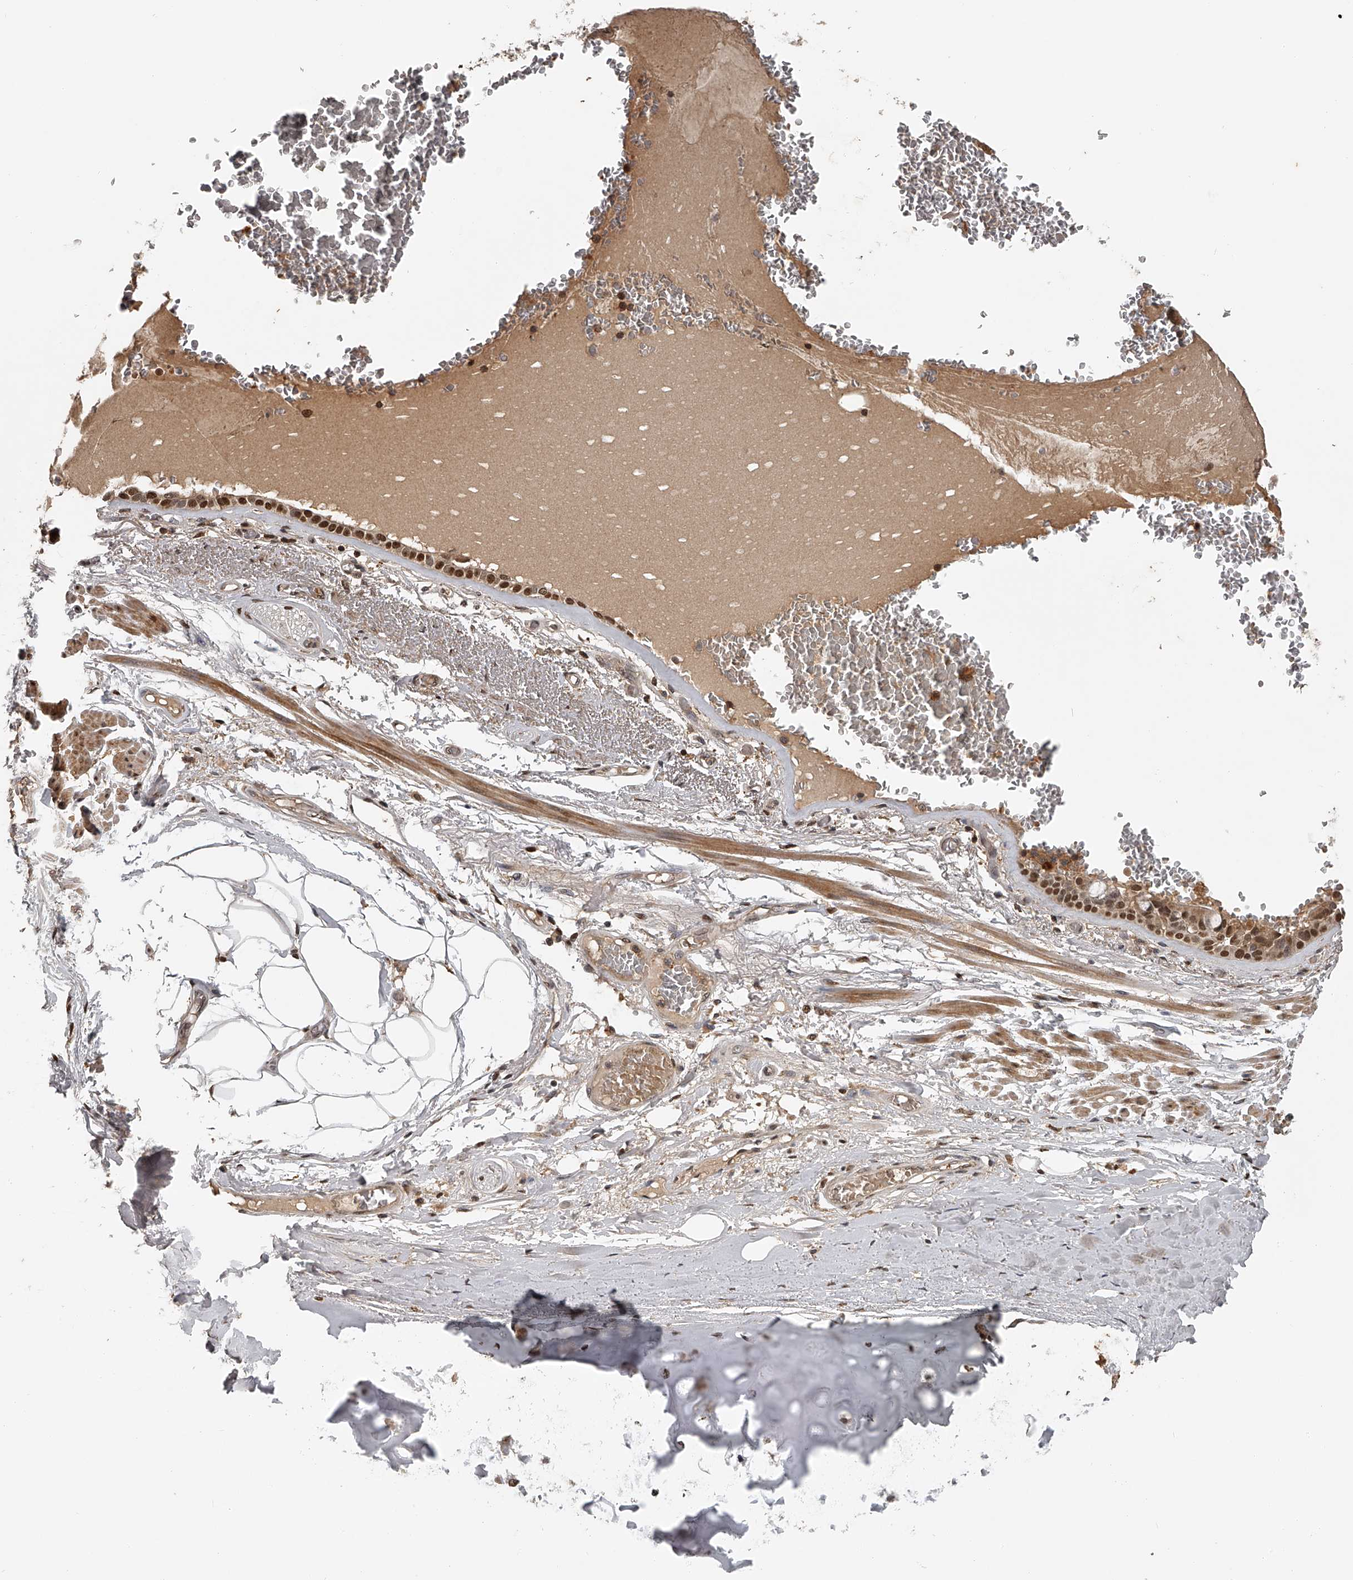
{"staining": {"intensity": "strong", "quantity": ">75%", "location": "nuclear"}, "tissue": "bronchus", "cell_type": "Respiratory epithelial cells", "image_type": "normal", "snomed": [{"axis": "morphology", "description": "Normal tissue, NOS"}, {"axis": "topography", "description": "Bronchus"}], "caption": "High-power microscopy captured an immunohistochemistry micrograph of normal bronchus, revealing strong nuclear positivity in approximately >75% of respiratory epithelial cells.", "gene": "PLEKHG1", "patient": {"sex": "male", "age": 66}}